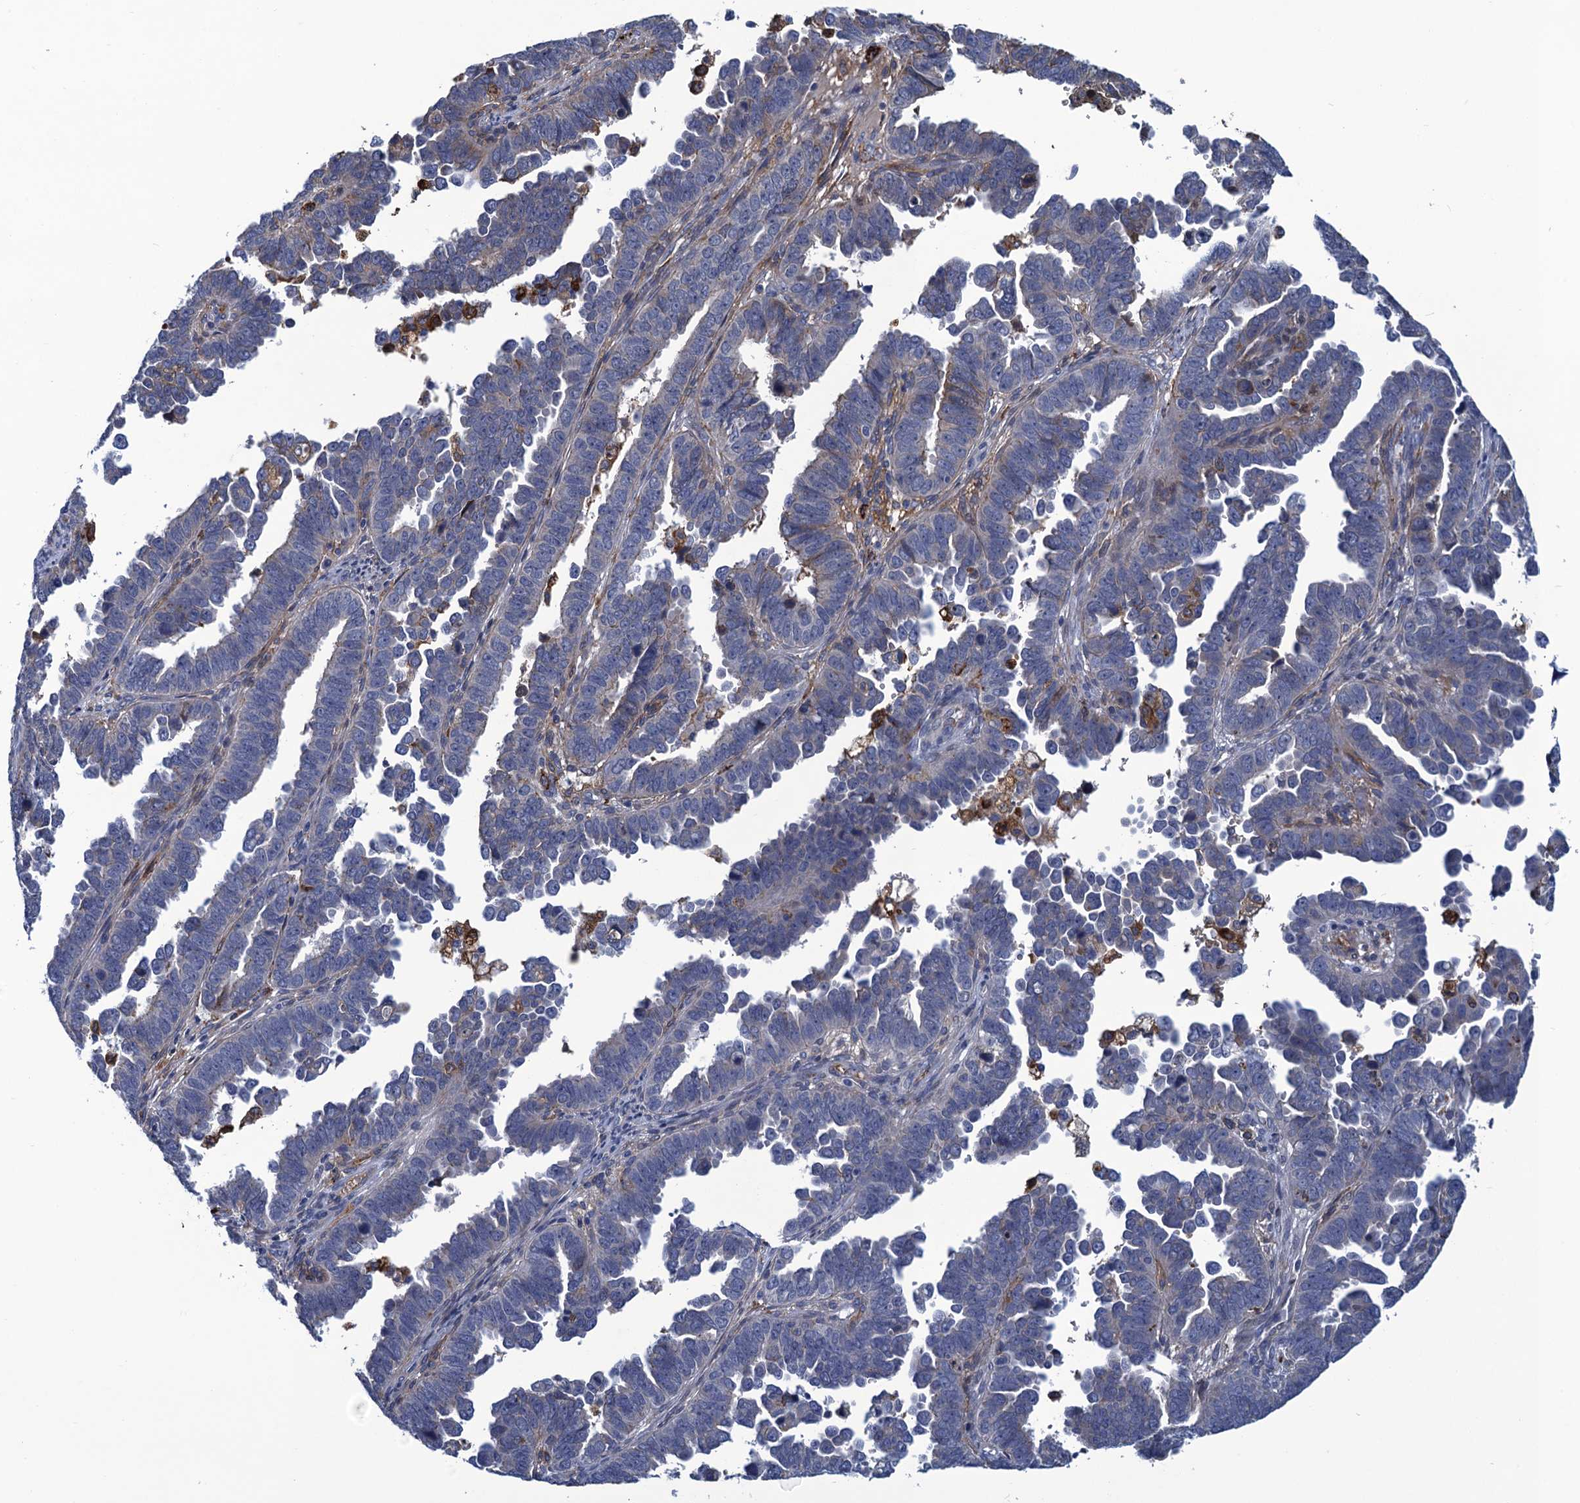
{"staining": {"intensity": "negative", "quantity": "none", "location": "none"}, "tissue": "endometrial cancer", "cell_type": "Tumor cells", "image_type": "cancer", "snomed": [{"axis": "morphology", "description": "Adenocarcinoma, NOS"}, {"axis": "topography", "description": "Endometrium"}], "caption": "This is an immunohistochemistry (IHC) micrograph of endometrial cancer. There is no positivity in tumor cells.", "gene": "DNHD1", "patient": {"sex": "female", "age": 75}}